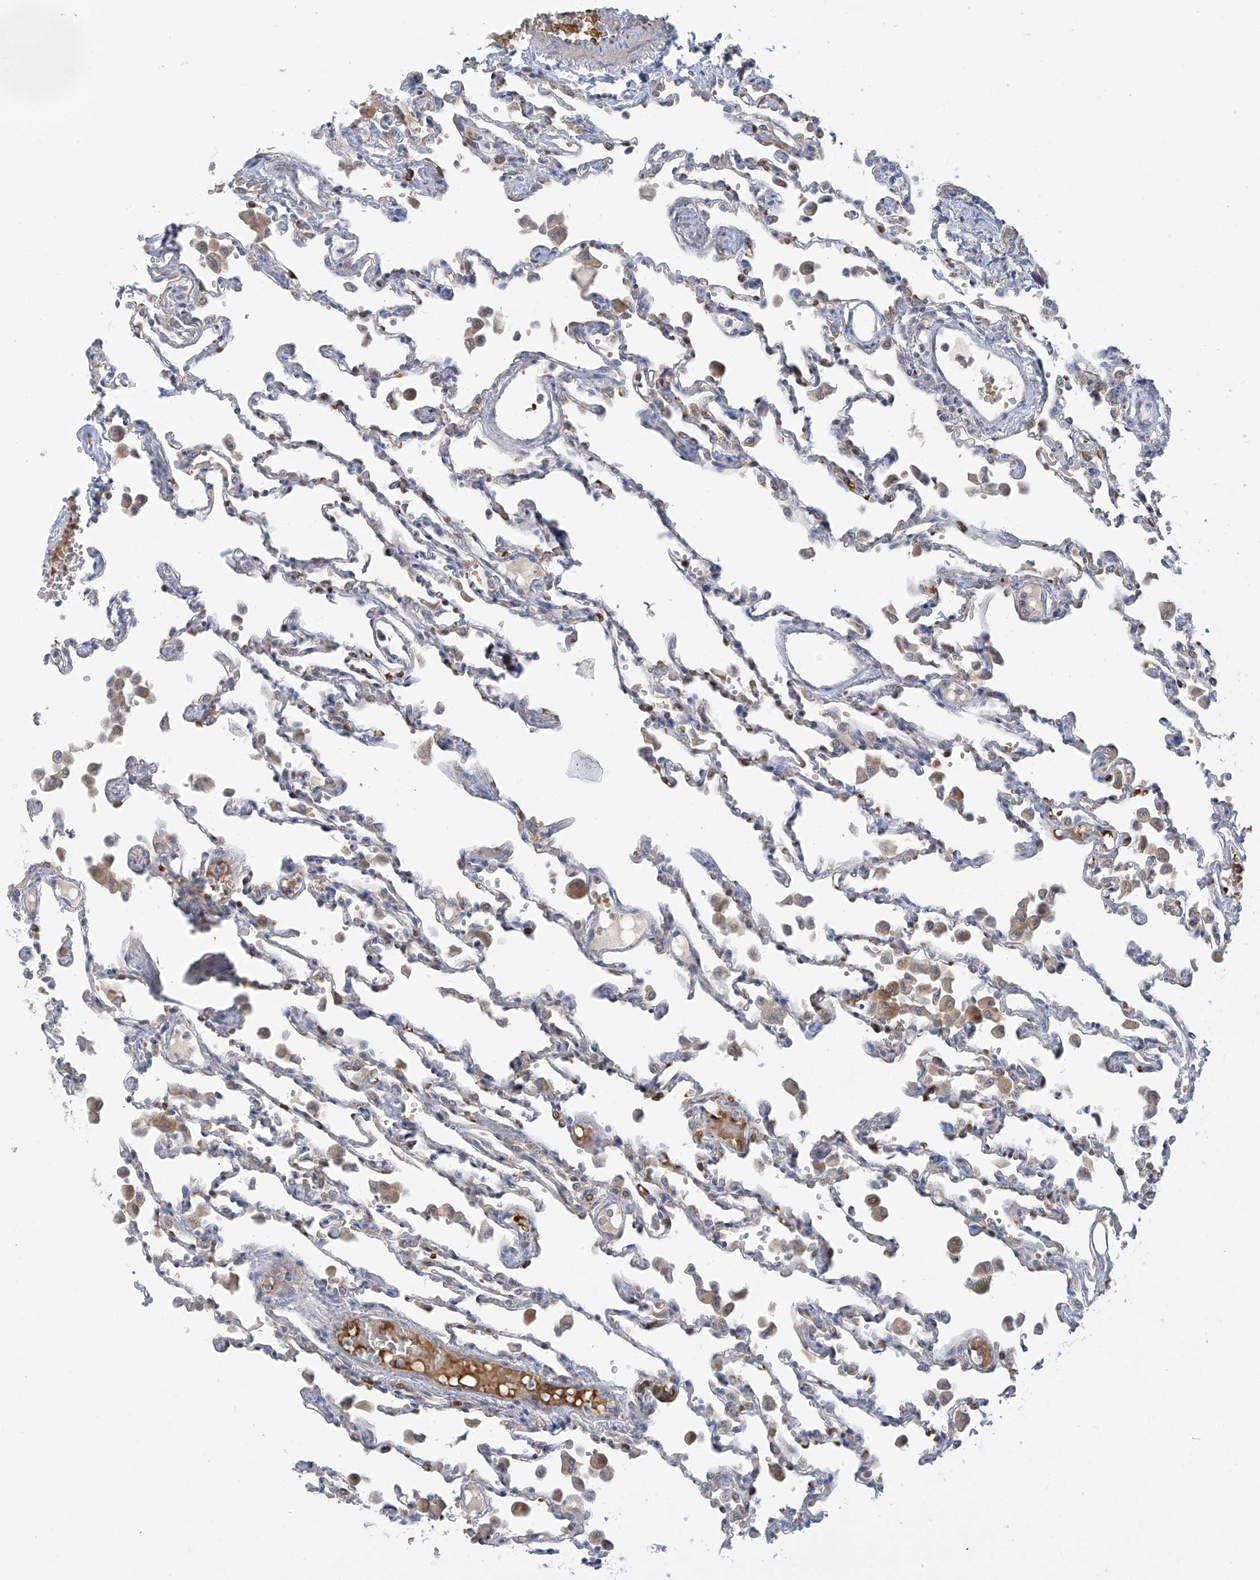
{"staining": {"intensity": "weak", "quantity": "<25%", "location": "cytoplasmic/membranous"}, "tissue": "lung", "cell_type": "Alveolar cells", "image_type": "normal", "snomed": [{"axis": "morphology", "description": "Normal tissue, NOS"}, {"axis": "topography", "description": "Bronchus"}, {"axis": "topography", "description": "Lung"}], "caption": "A high-resolution micrograph shows immunohistochemistry staining of benign lung, which demonstrates no significant staining in alveolar cells.", "gene": "METTL18", "patient": {"sex": "female", "age": 49}}